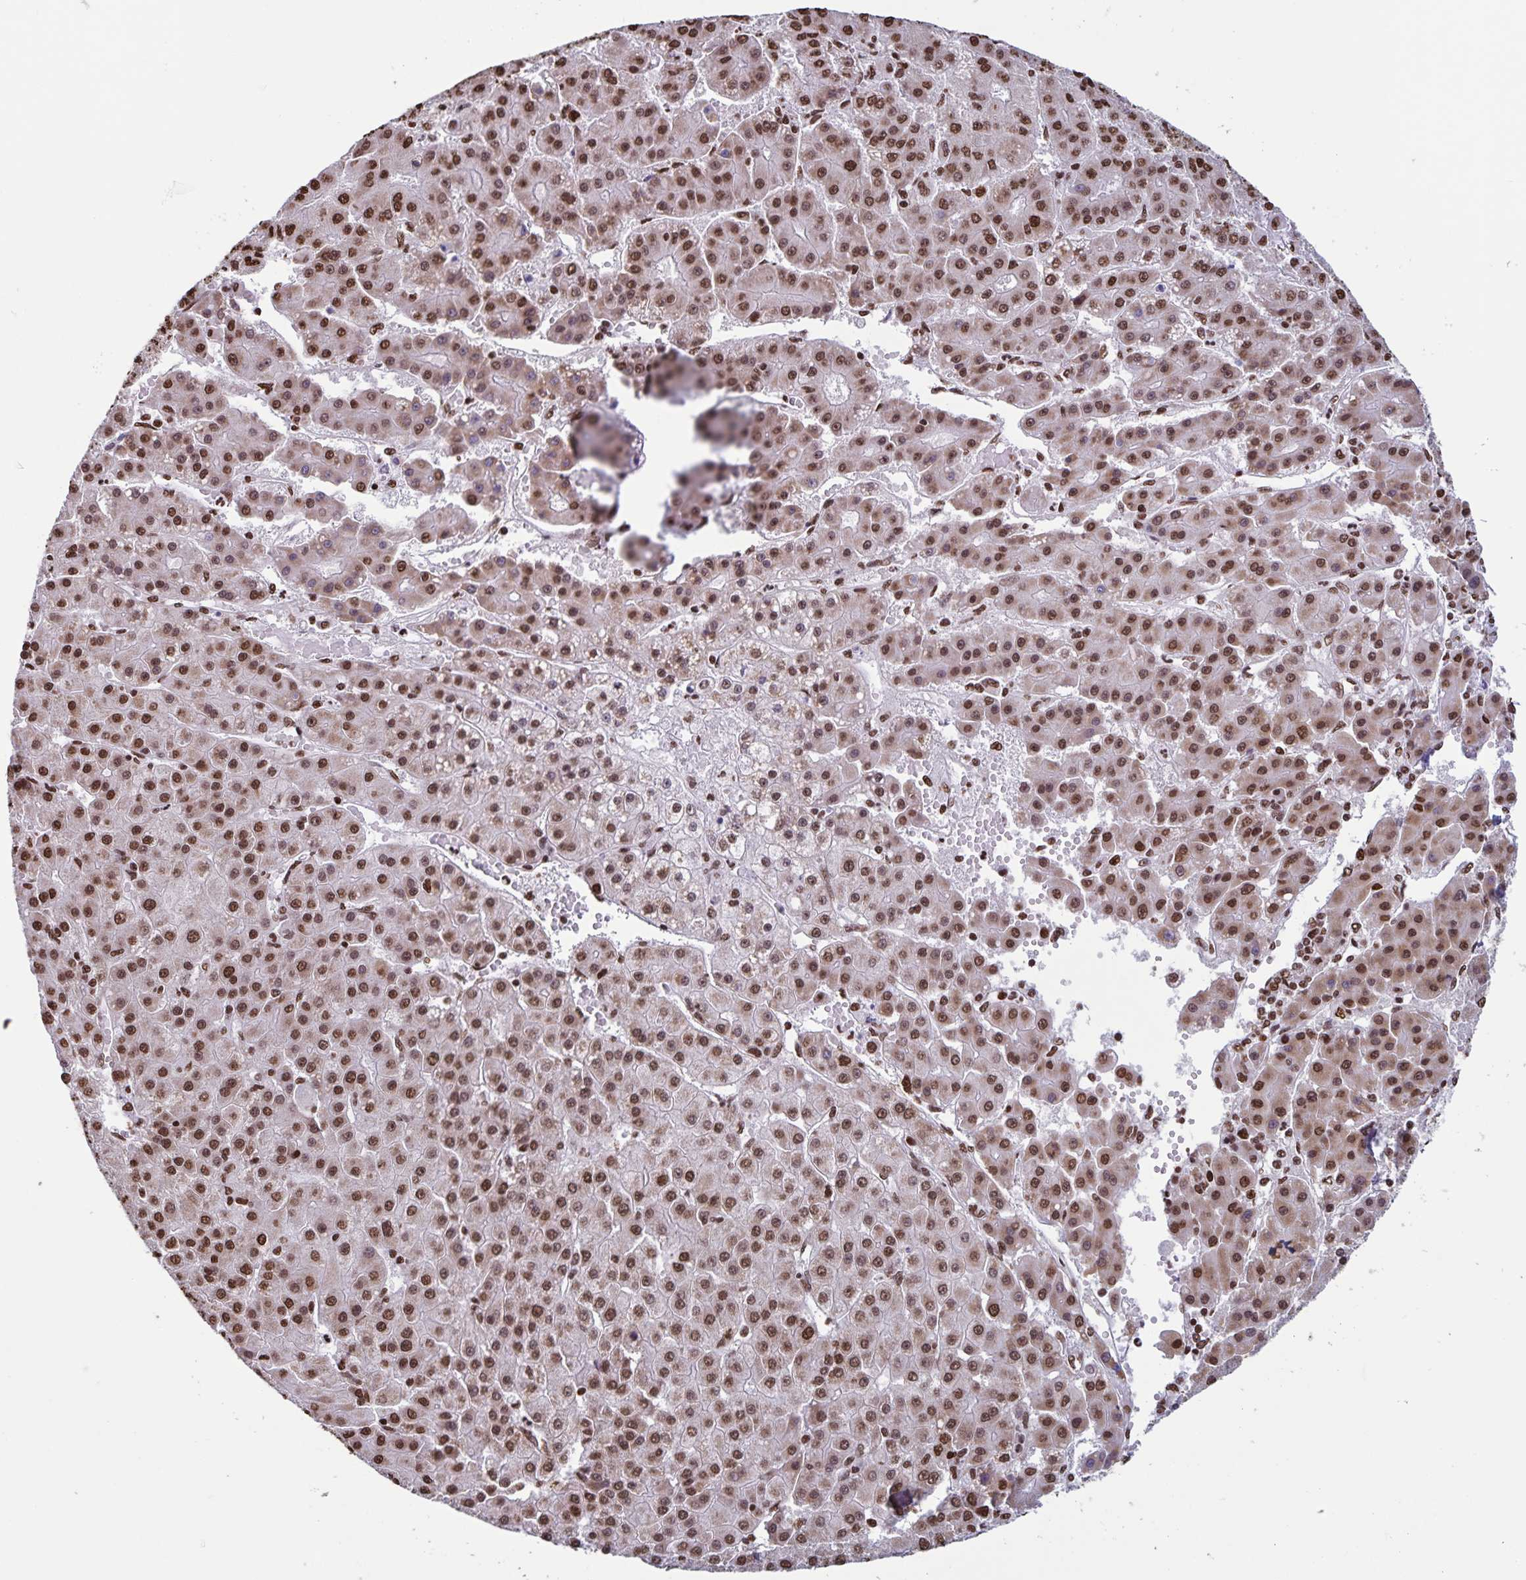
{"staining": {"intensity": "strong", "quantity": ">75%", "location": "nuclear"}, "tissue": "liver cancer", "cell_type": "Tumor cells", "image_type": "cancer", "snomed": [{"axis": "morphology", "description": "Carcinoma, Hepatocellular, NOS"}, {"axis": "topography", "description": "Liver"}], "caption": "Approximately >75% of tumor cells in liver cancer display strong nuclear protein positivity as visualized by brown immunohistochemical staining.", "gene": "DUT", "patient": {"sex": "male", "age": 76}}